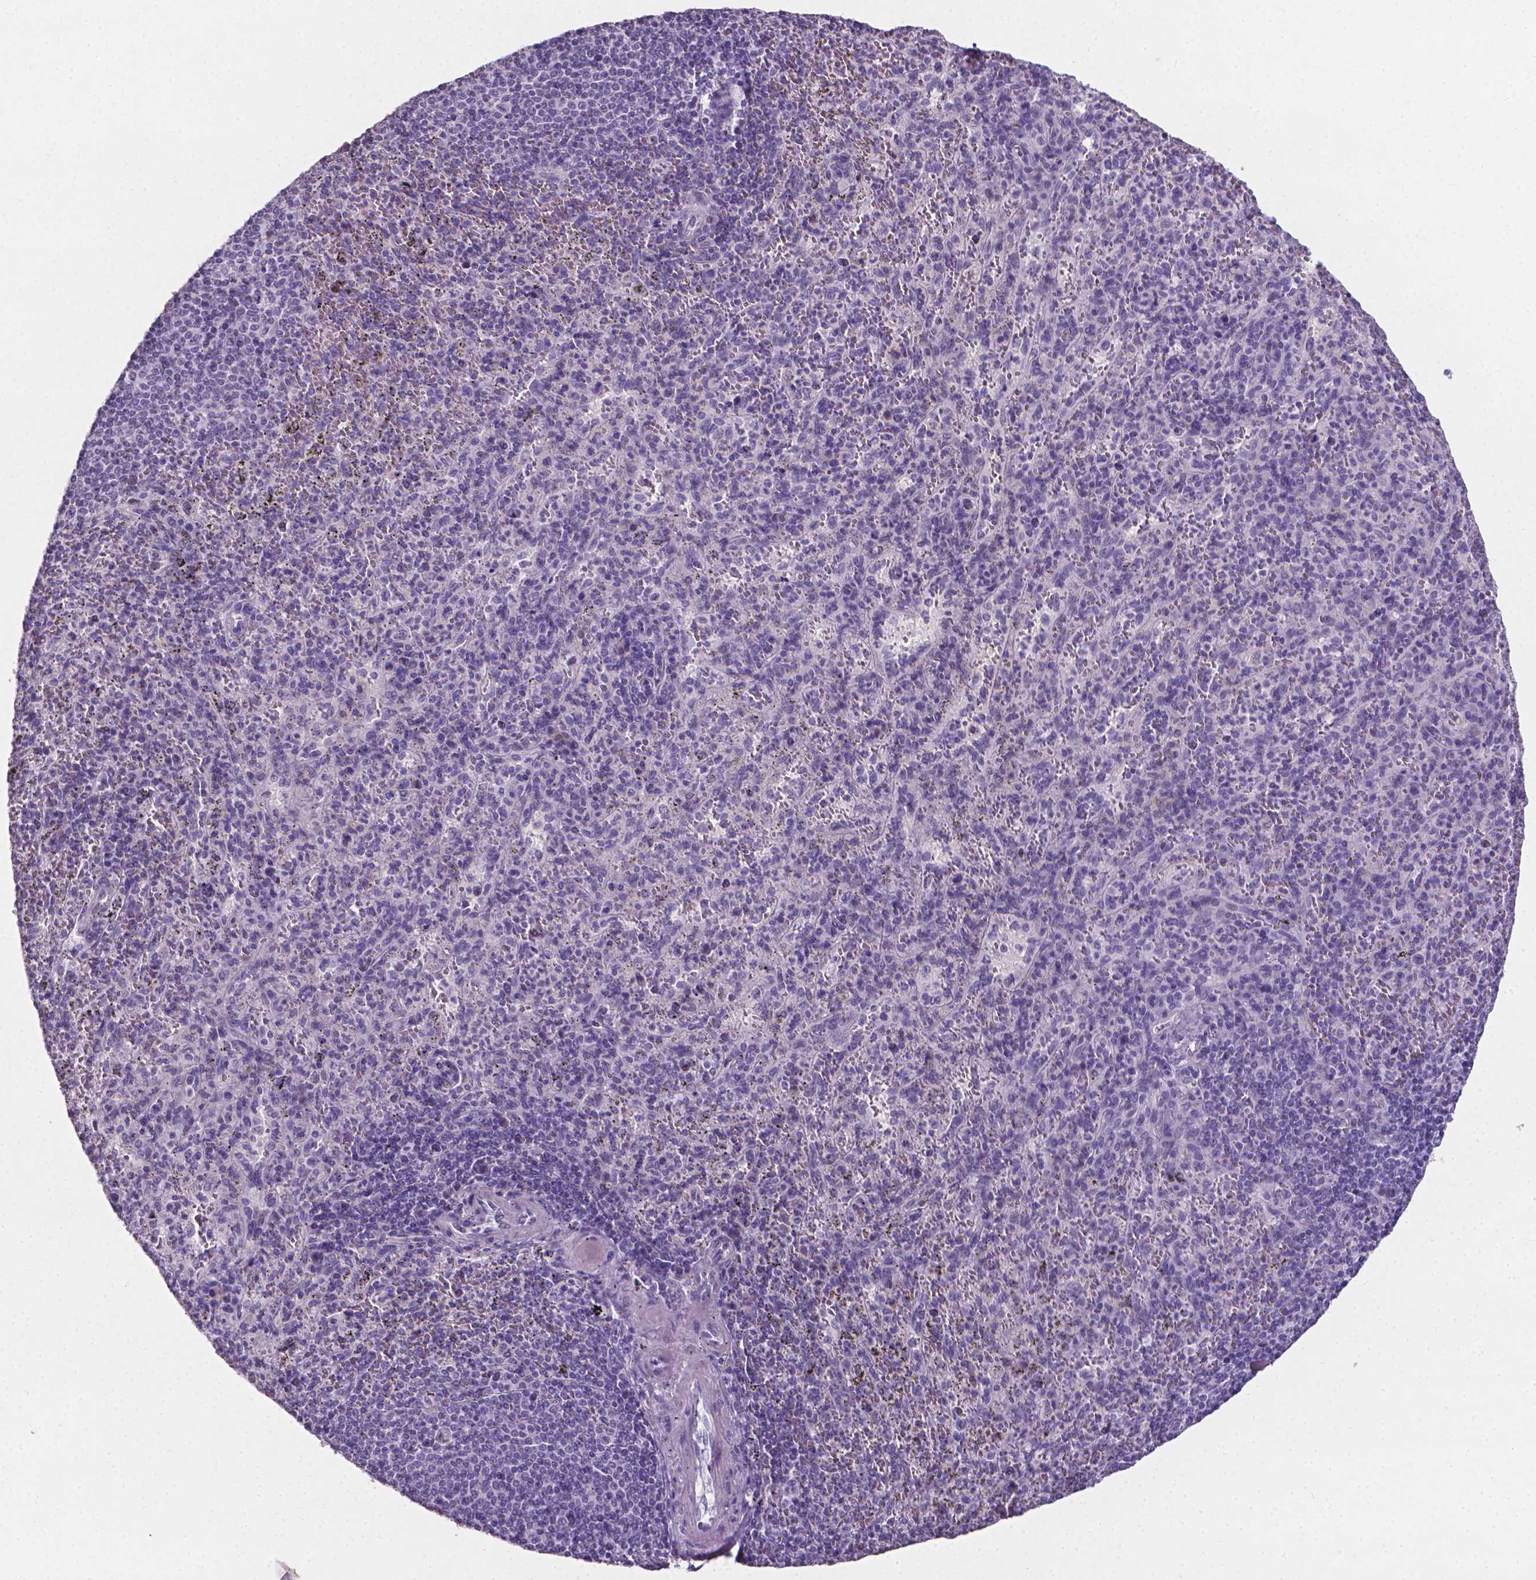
{"staining": {"intensity": "negative", "quantity": "none", "location": "none"}, "tissue": "spleen", "cell_type": "Cells in red pulp", "image_type": "normal", "snomed": [{"axis": "morphology", "description": "Normal tissue, NOS"}, {"axis": "topography", "description": "Spleen"}], "caption": "This is a micrograph of IHC staining of unremarkable spleen, which shows no staining in cells in red pulp.", "gene": "XPNPEP2", "patient": {"sex": "male", "age": 57}}